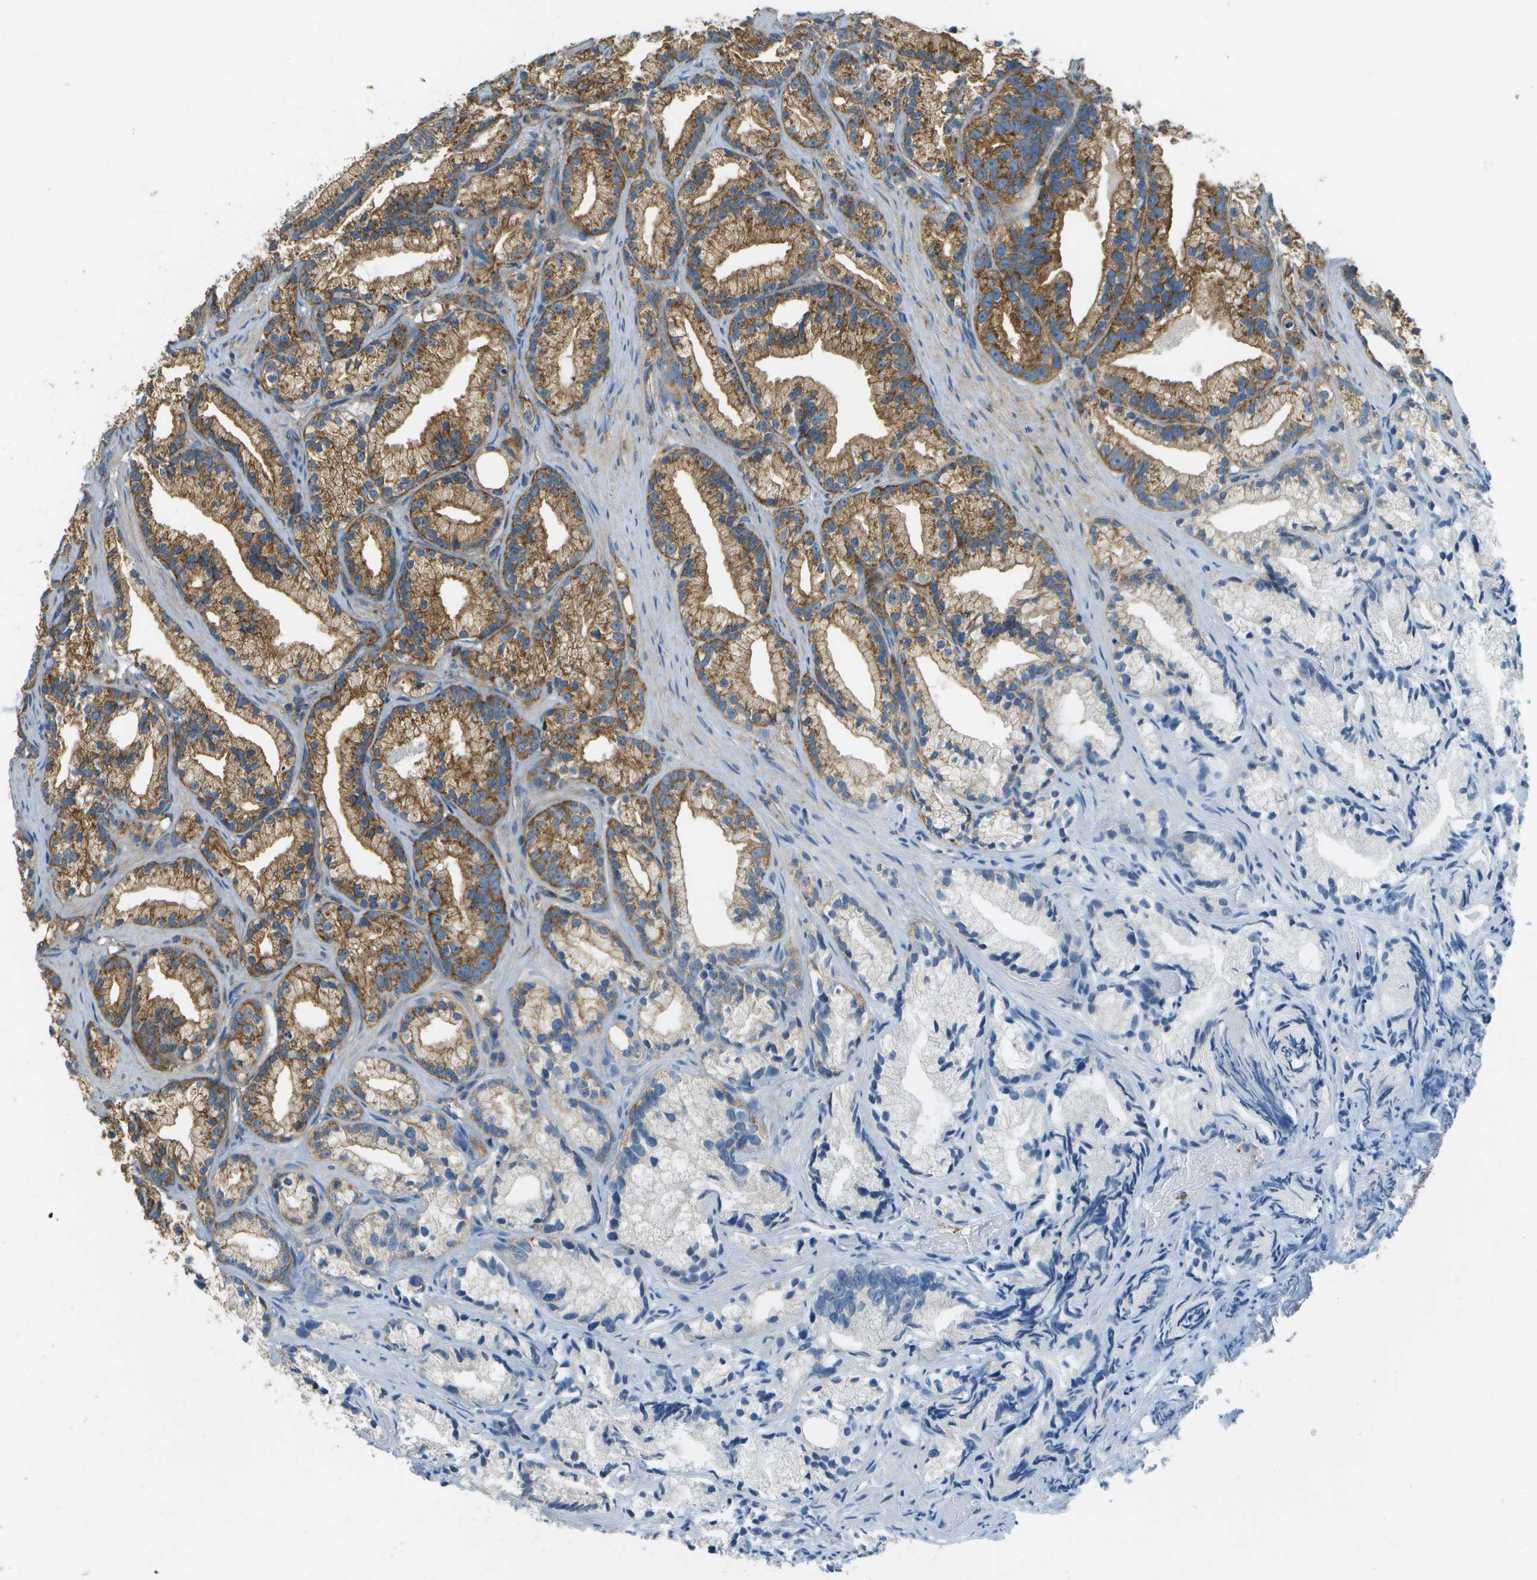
{"staining": {"intensity": "strong", "quantity": "25%-75%", "location": "cytoplasmic/membranous"}, "tissue": "prostate cancer", "cell_type": "Tumor cells", "image_type": "cancer", "snomed": [{"axis": "morphology", "description": "Adenocarcinoma, Low grade"}, {"axis": "topography", "description": "Prostate"}], "caption": "Prostate cancer (low-grade adenocarcinoma) stained with DAB IHC exhibits high levels of strong cytoplasmic/membranous staining in about 25%-75% of tumor cells.", "gene": "CLTC", "patient": {"sex": "male", "age": 89}}